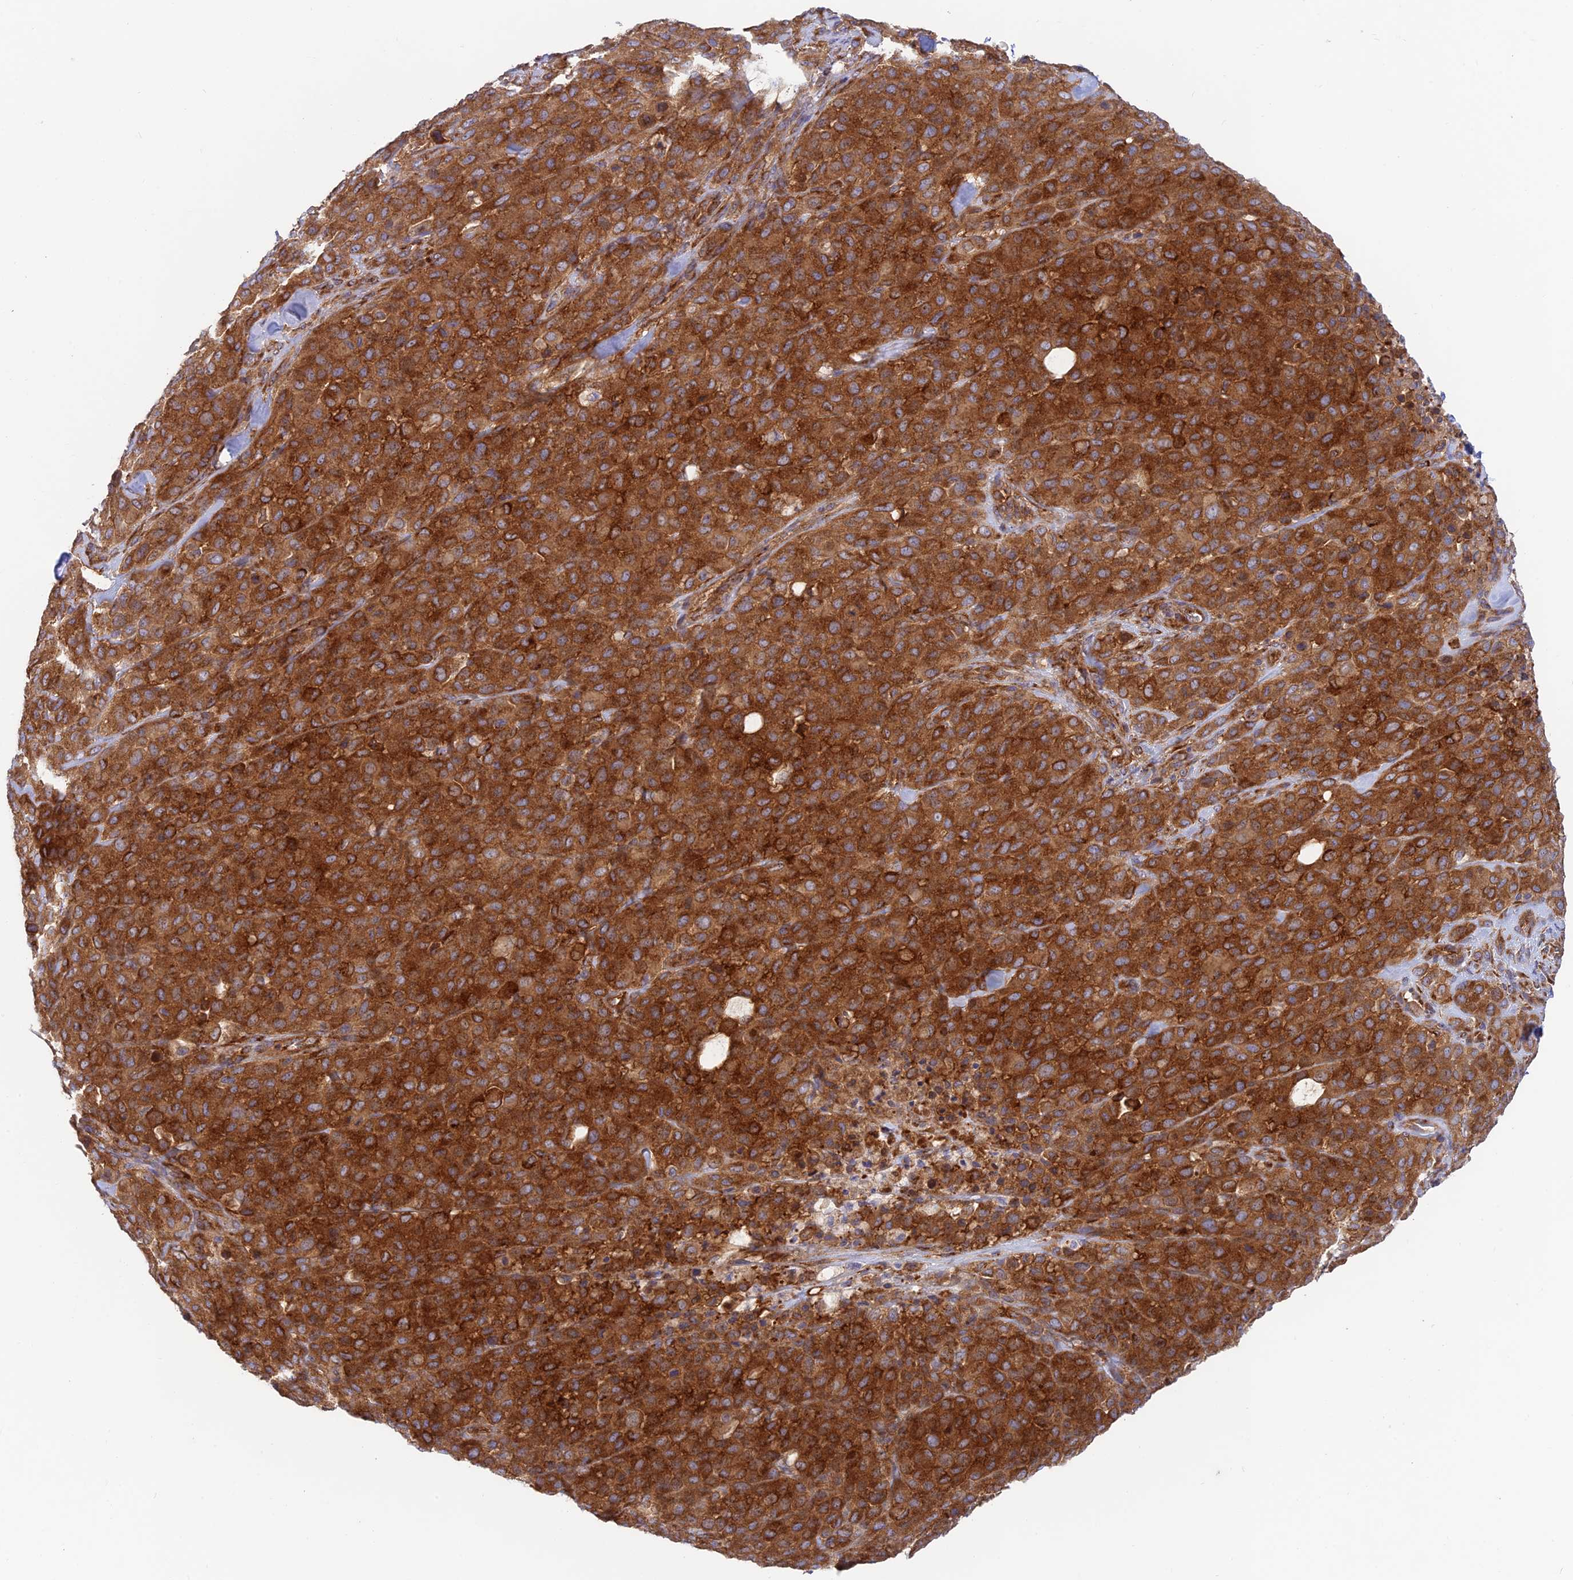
{"staining": {"intensity": "strong", "quantity": ">75%", "location": "cytoplasmic/membranous"}, "tissue": "melanoma", "cell_type": "Tumor cells", "image_type": "cancer", "snomed": [{"axis": "morphology", "description": "Malignant melanoma, Metastatic site"}, {"axis": "topography", "description": "Skin"}], "caption": "Malignant melanoma (metastatic site) was stained to show a protein in brown. There is high levels of strong cytoplasmic/membranous positivity in about >75% of tumor cells.", "gene": "GOLGA3", "patient": {"sex": "female", "age": 81}}